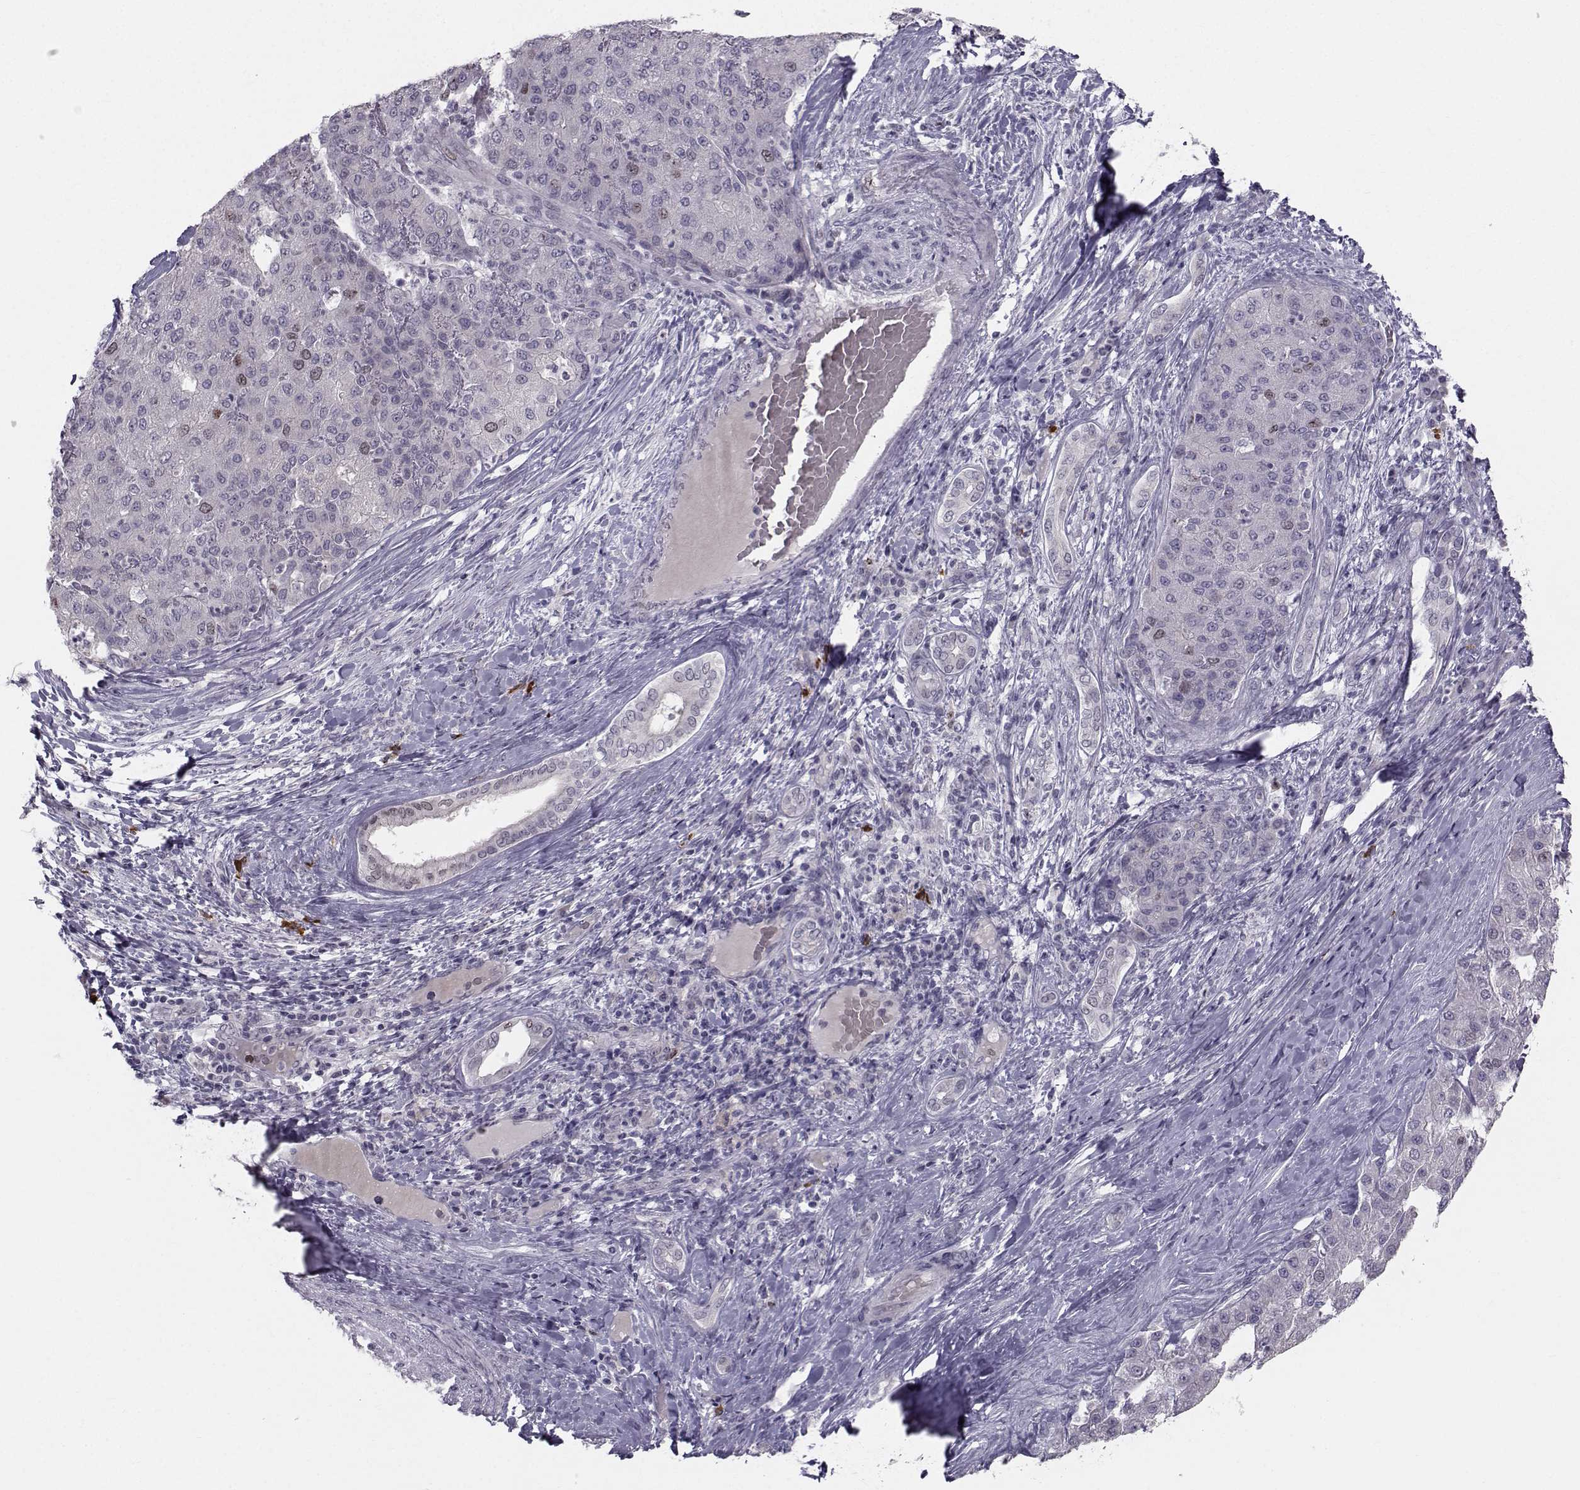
{"staining": {"intensity": "weak", "quantity": "<25%", "location": "nuclear"}, "tissue": "liver cancer", "cell_type": "Tumor cells", "image_type": "cancer", "snomed": [{"axis": "morphology", "description": "Carcinoma, Hepatocellular, NOS"}, {"axis": "topography", "description": "Liver"}], "caption": "Immunohistochemistry micrograph of neoplastic tissue: human liver cancer stained with DAB (3,3'-diaminobenzidine) demonstrates no significant protein expression in tumor cells.", "gene": "LRP8", "patient": {"sex": "male", "age": 65}}